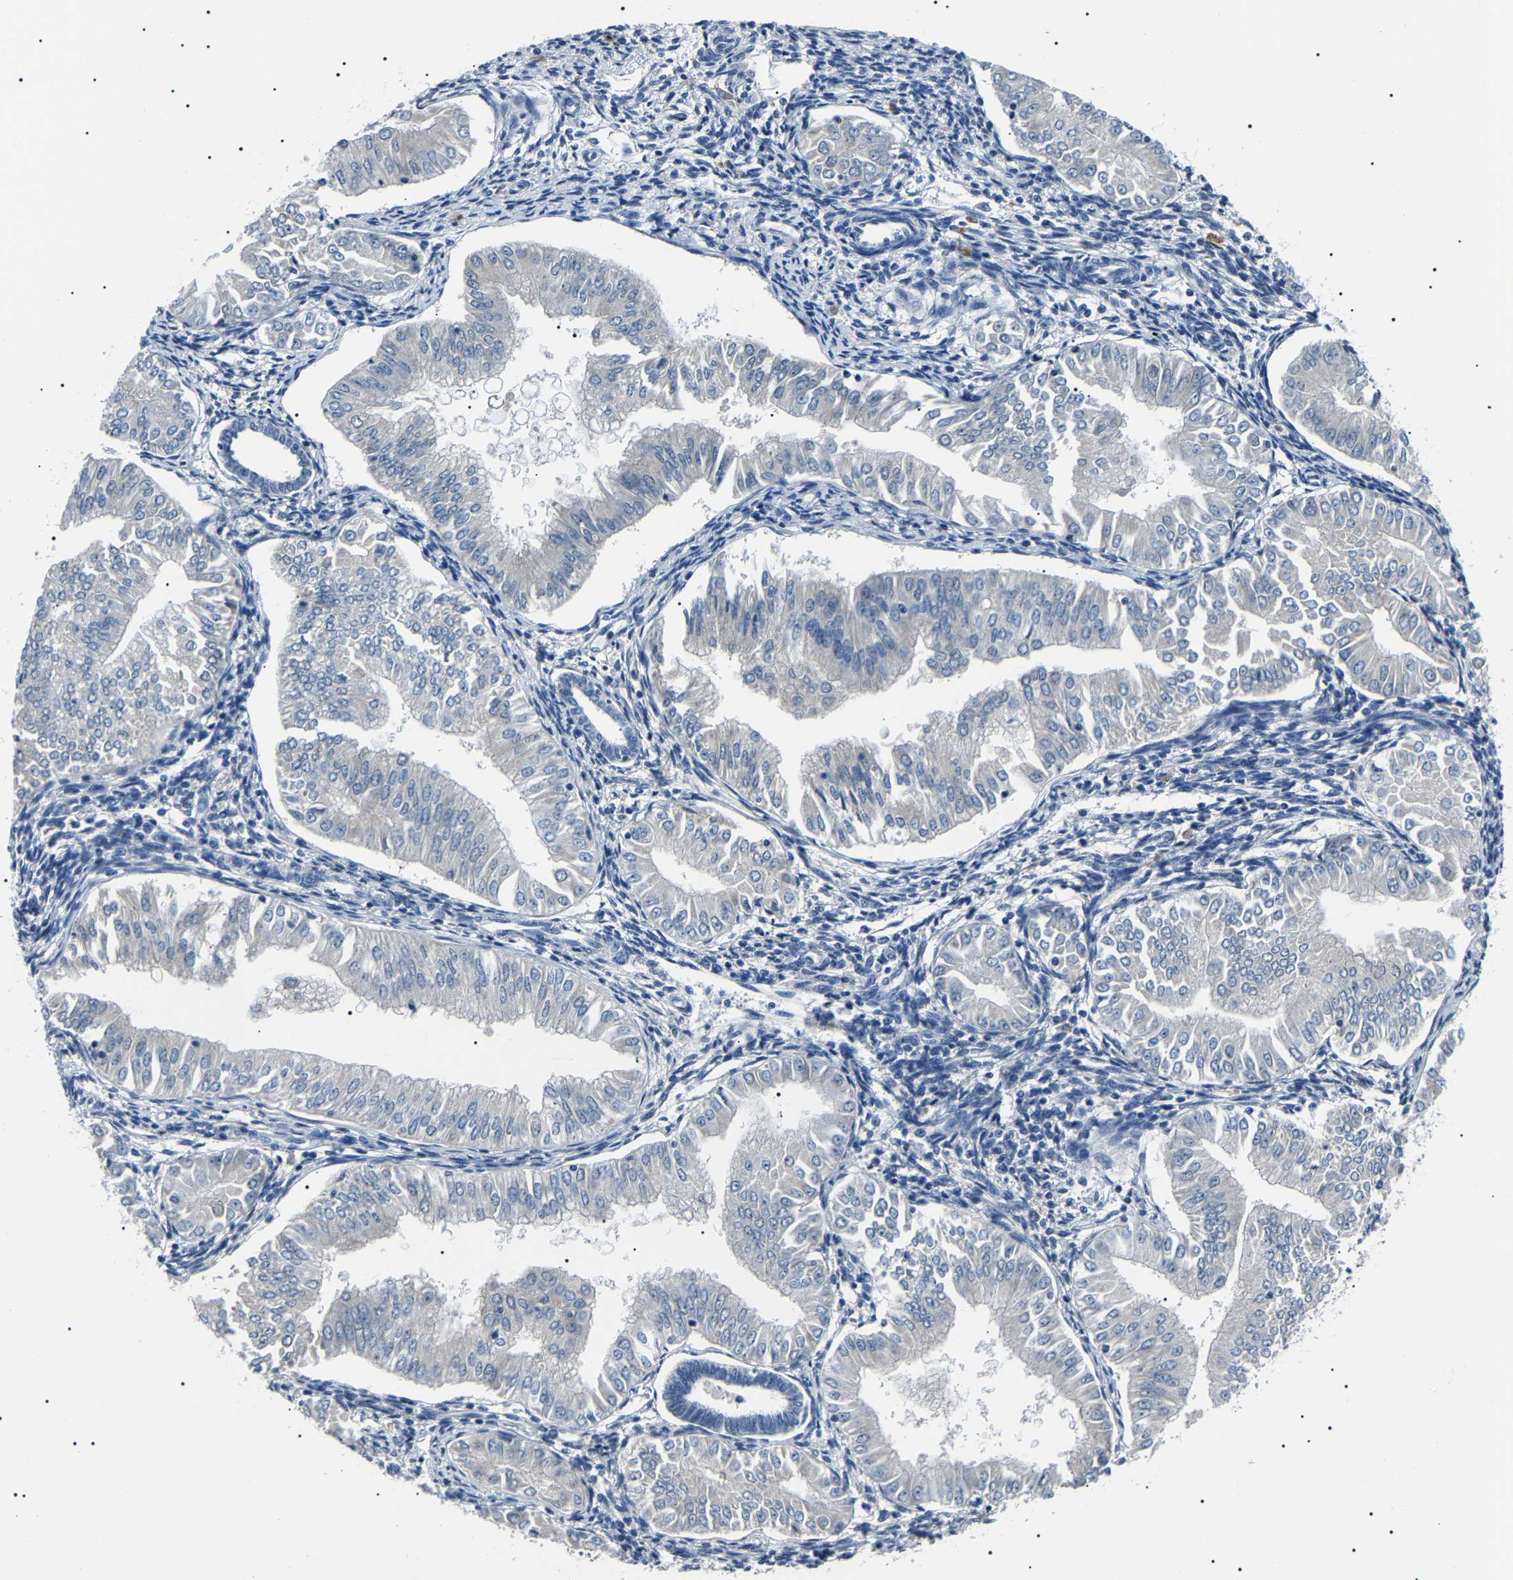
{"staining": {"intensity": "negative", "quantity": "none", "location": "none"}, "tissue": "endometrial cancer", "cell_type": "Tumor cells", "image_type": "cancer", "snomed": [{"axis": "morphology", "description": "Normal tissue, NOS"}, {"axis": "morphology", "description": "Adenocarcinoma, NOS"}, {"axis": "topography", "description": "Endometrium"}], "caption": "Protein analysis of endometrial cancer (adenocarcinoma) reveals no significant expression in tumor cells.", "gene": "KLK15", "patient": {"sex": "female", "age": 53}}